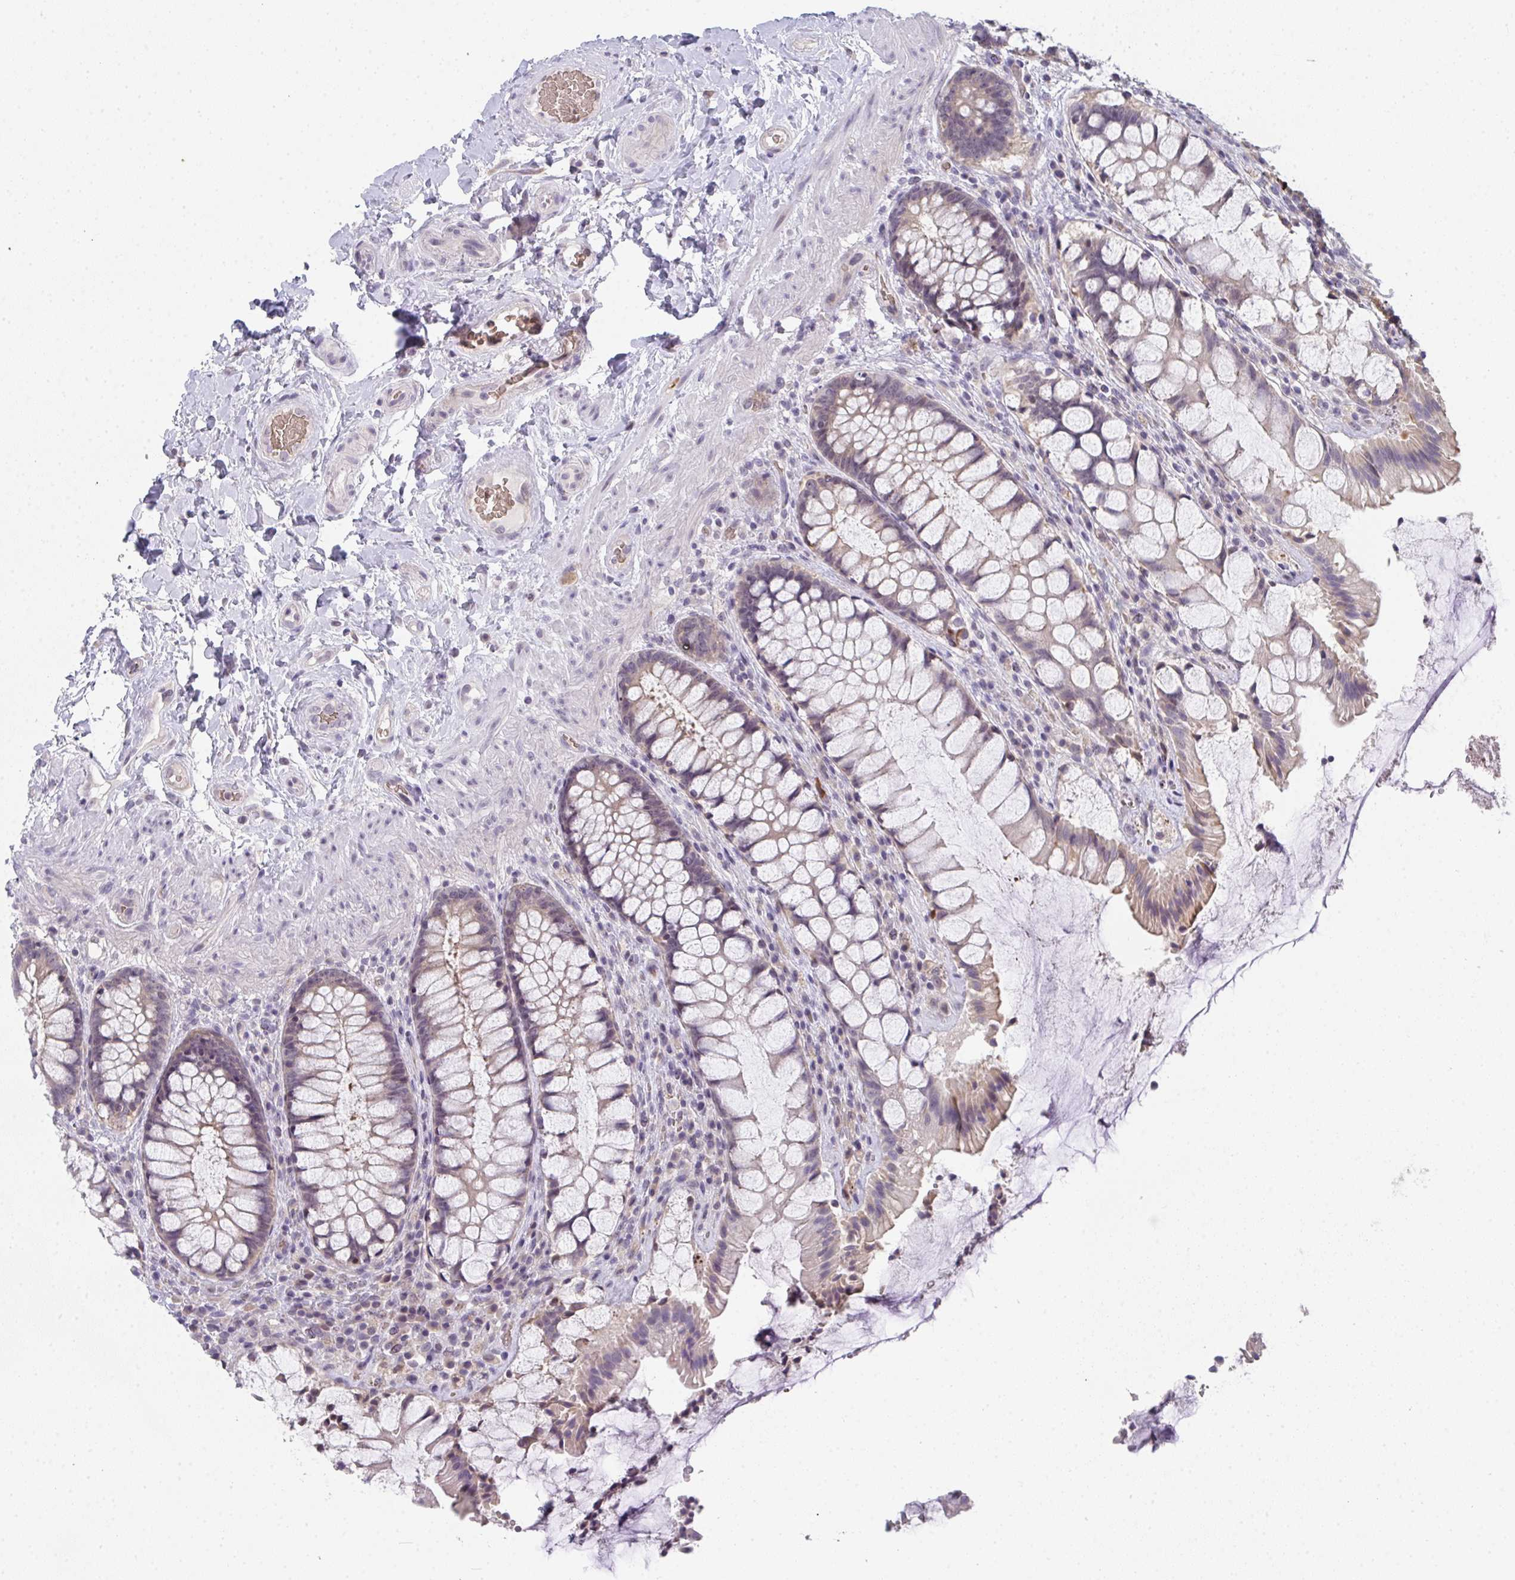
{"staining": {"intensity": "moderate", "quantity": "25%-75%", "location": "cytoplasmic/membranous"}, "tissue": "rectum", "cell_type": "Glandular cells", "image_type": "normal", "snomed": [{"axis": "morphology", "description": "Normal tissue, NOS"}, {"axis": "topography", "description": "Rectum"}], "caption": "Moderate cytoplasmic/membranous staining is present in approximately 25%-75% of glandular cells in normal rectum.", "gene": "RIOK1", "patient": {"sex": "female", "age": 58}}